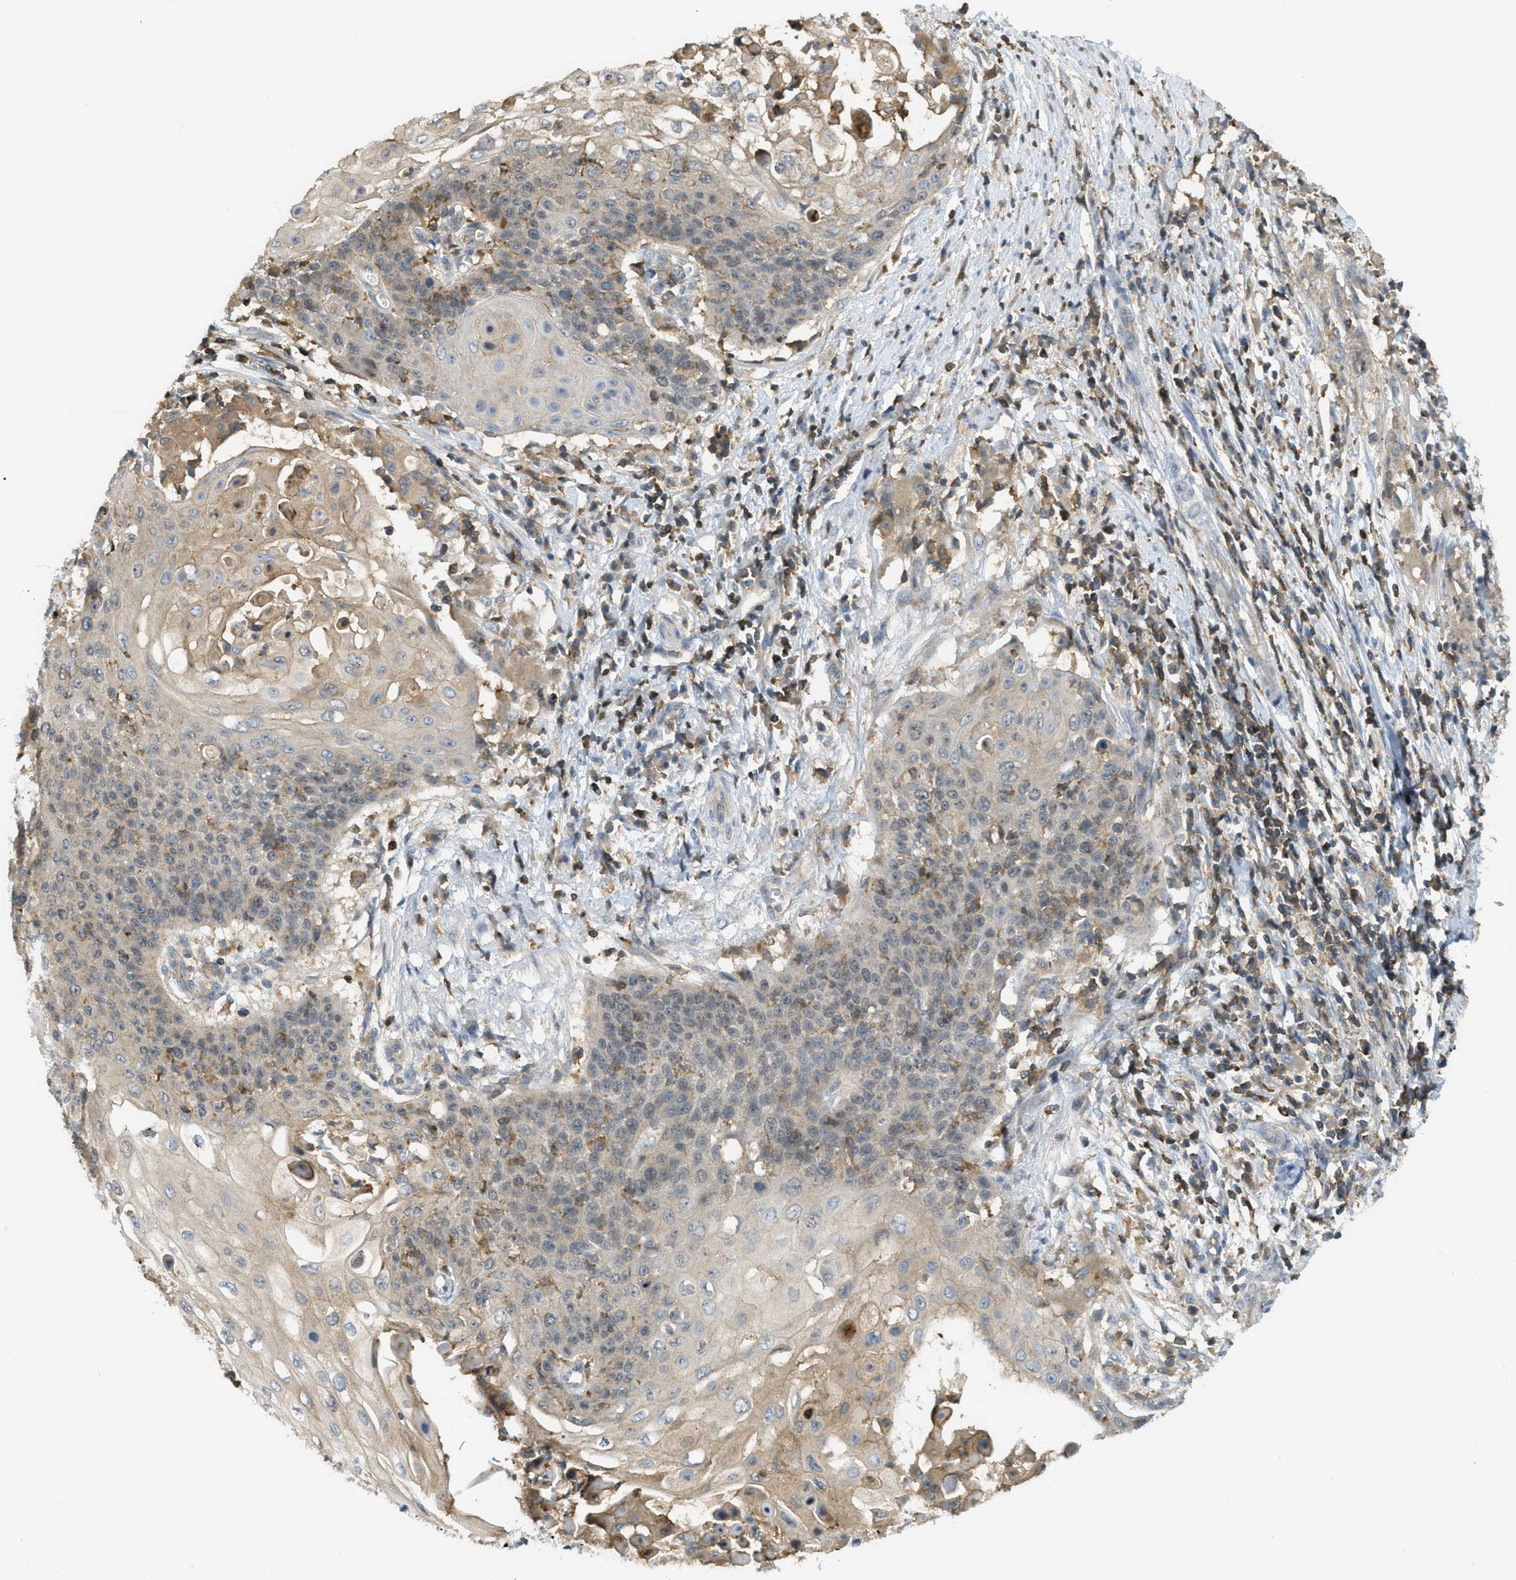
{"staining": {"intensity": "weak", "quantity": "<25%", "location": "cytoplasmic/membranous"}, "tissue": "cervical cancer", "cell_type": "Tumor cells", "image_type": "cancer", "snomed": [{"axis": "morphology", "description": "Squamous cell carcinoma, NOS"}, {"axis": "topography", "description": "Cervix"}], "caption": "Micrograph shows no significant protein positivity in tumor cells of cervical squamous cell carcinoma. The staining was performed using DAB (3,3'-diaminobenzidine) to visualize the protein expression in brown, while the nuclei were stained in blue with hematoxylin (Magnification: 20x).", "gene": "GRIK2", "patient": {"sex": "female", "age": 39}}